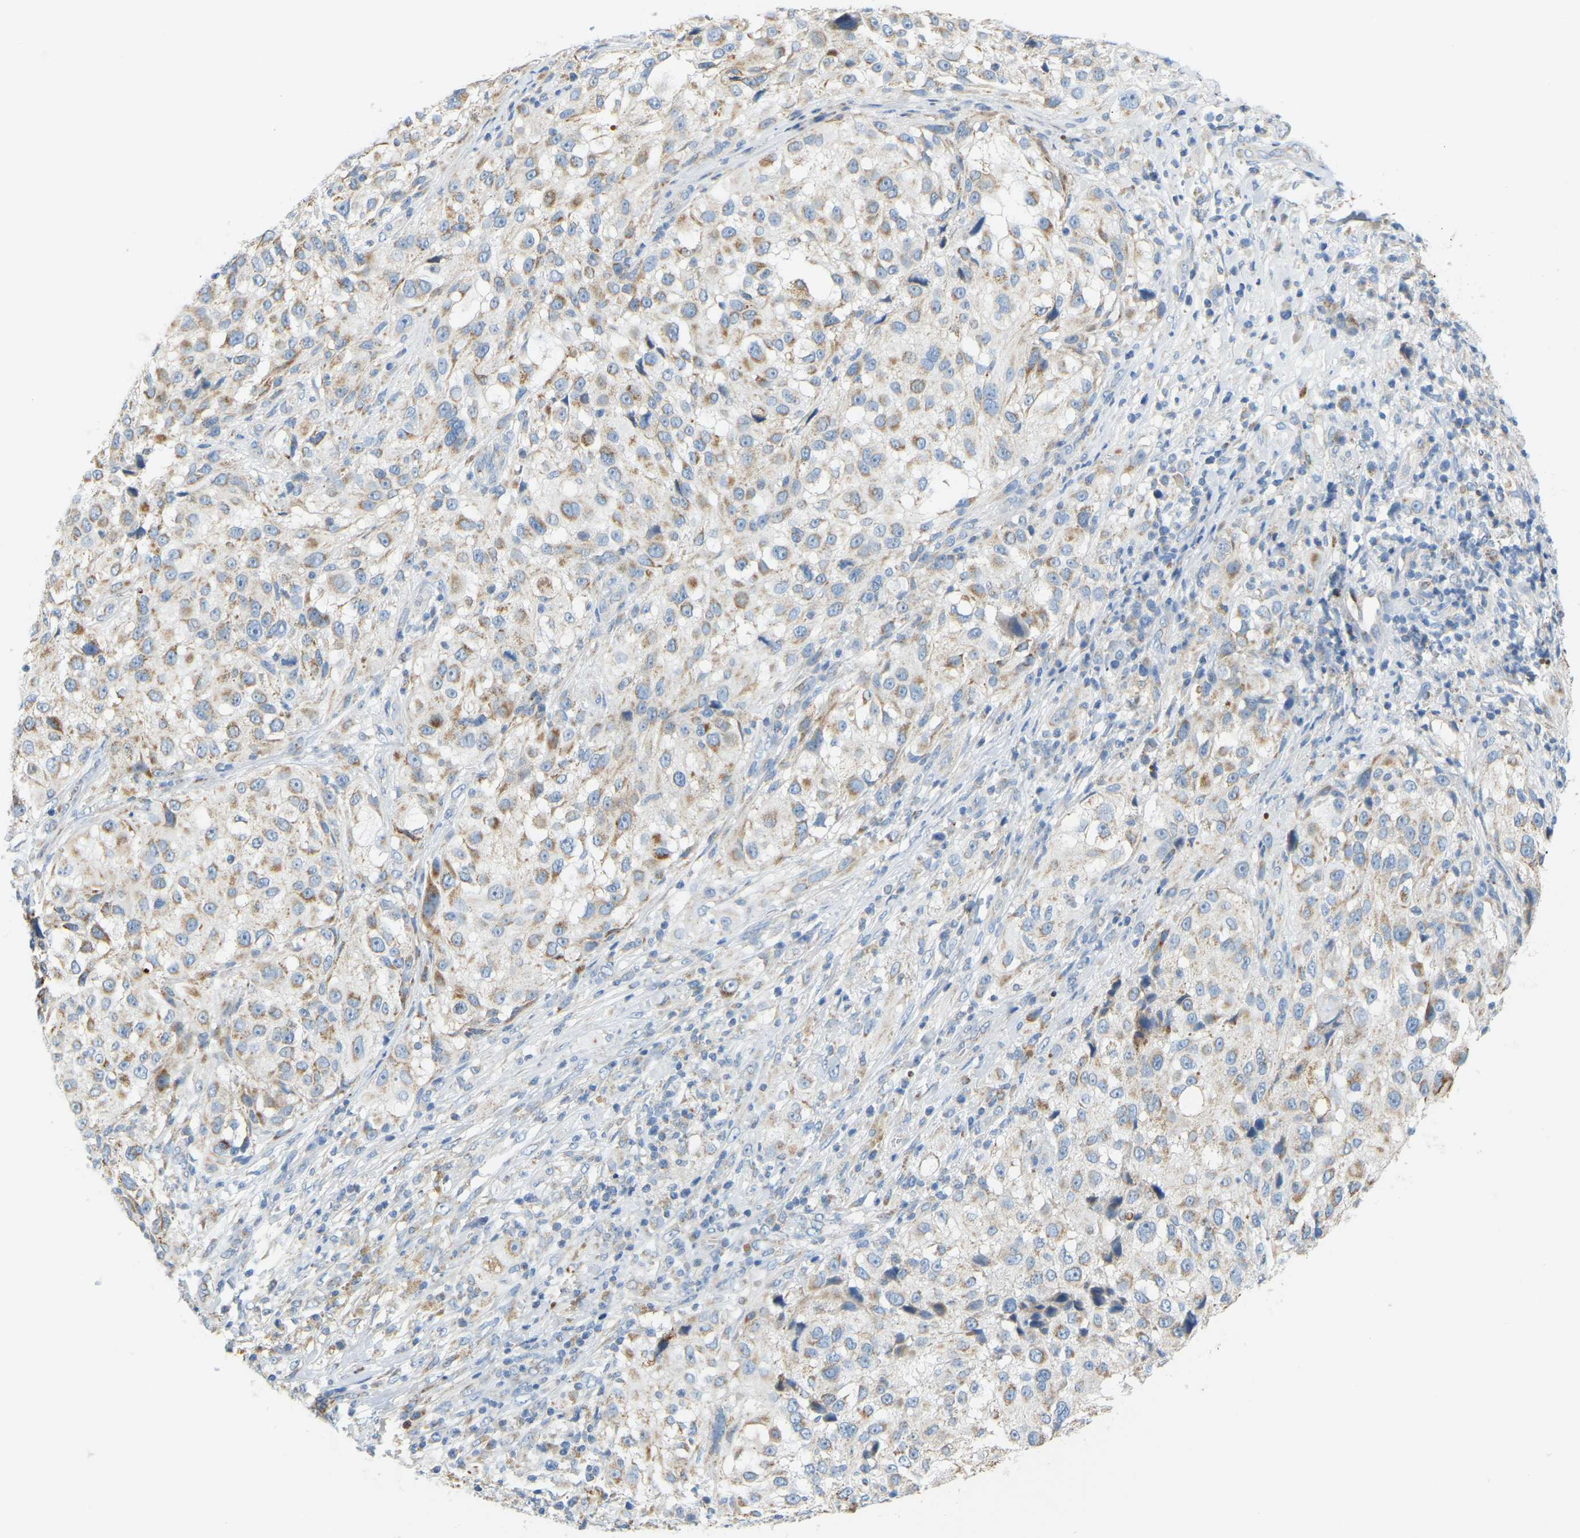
{"staining": {"intensity": "weak", "quantity": "25%-75%", "location": "cytoplasmic/membranous"}, "tissue": "melanoma", "cell_type": "Tumor cells", "image_type": "cancer", "snomed": [{"axis": "morphology", "description": "Necrosis, NOS"}, {"axis": "morphology", "description": "Malignant melanoma, NOS"}, {"axis": "topography", "description": "Skin"}], "caption": "Melanoma stained with a brown dye displays weak cytoplasmic/membranous positive expression in about 25%-75% of tumor cells.", "gene": "GDA", "patient": {"sex": "female", "age": 87}}